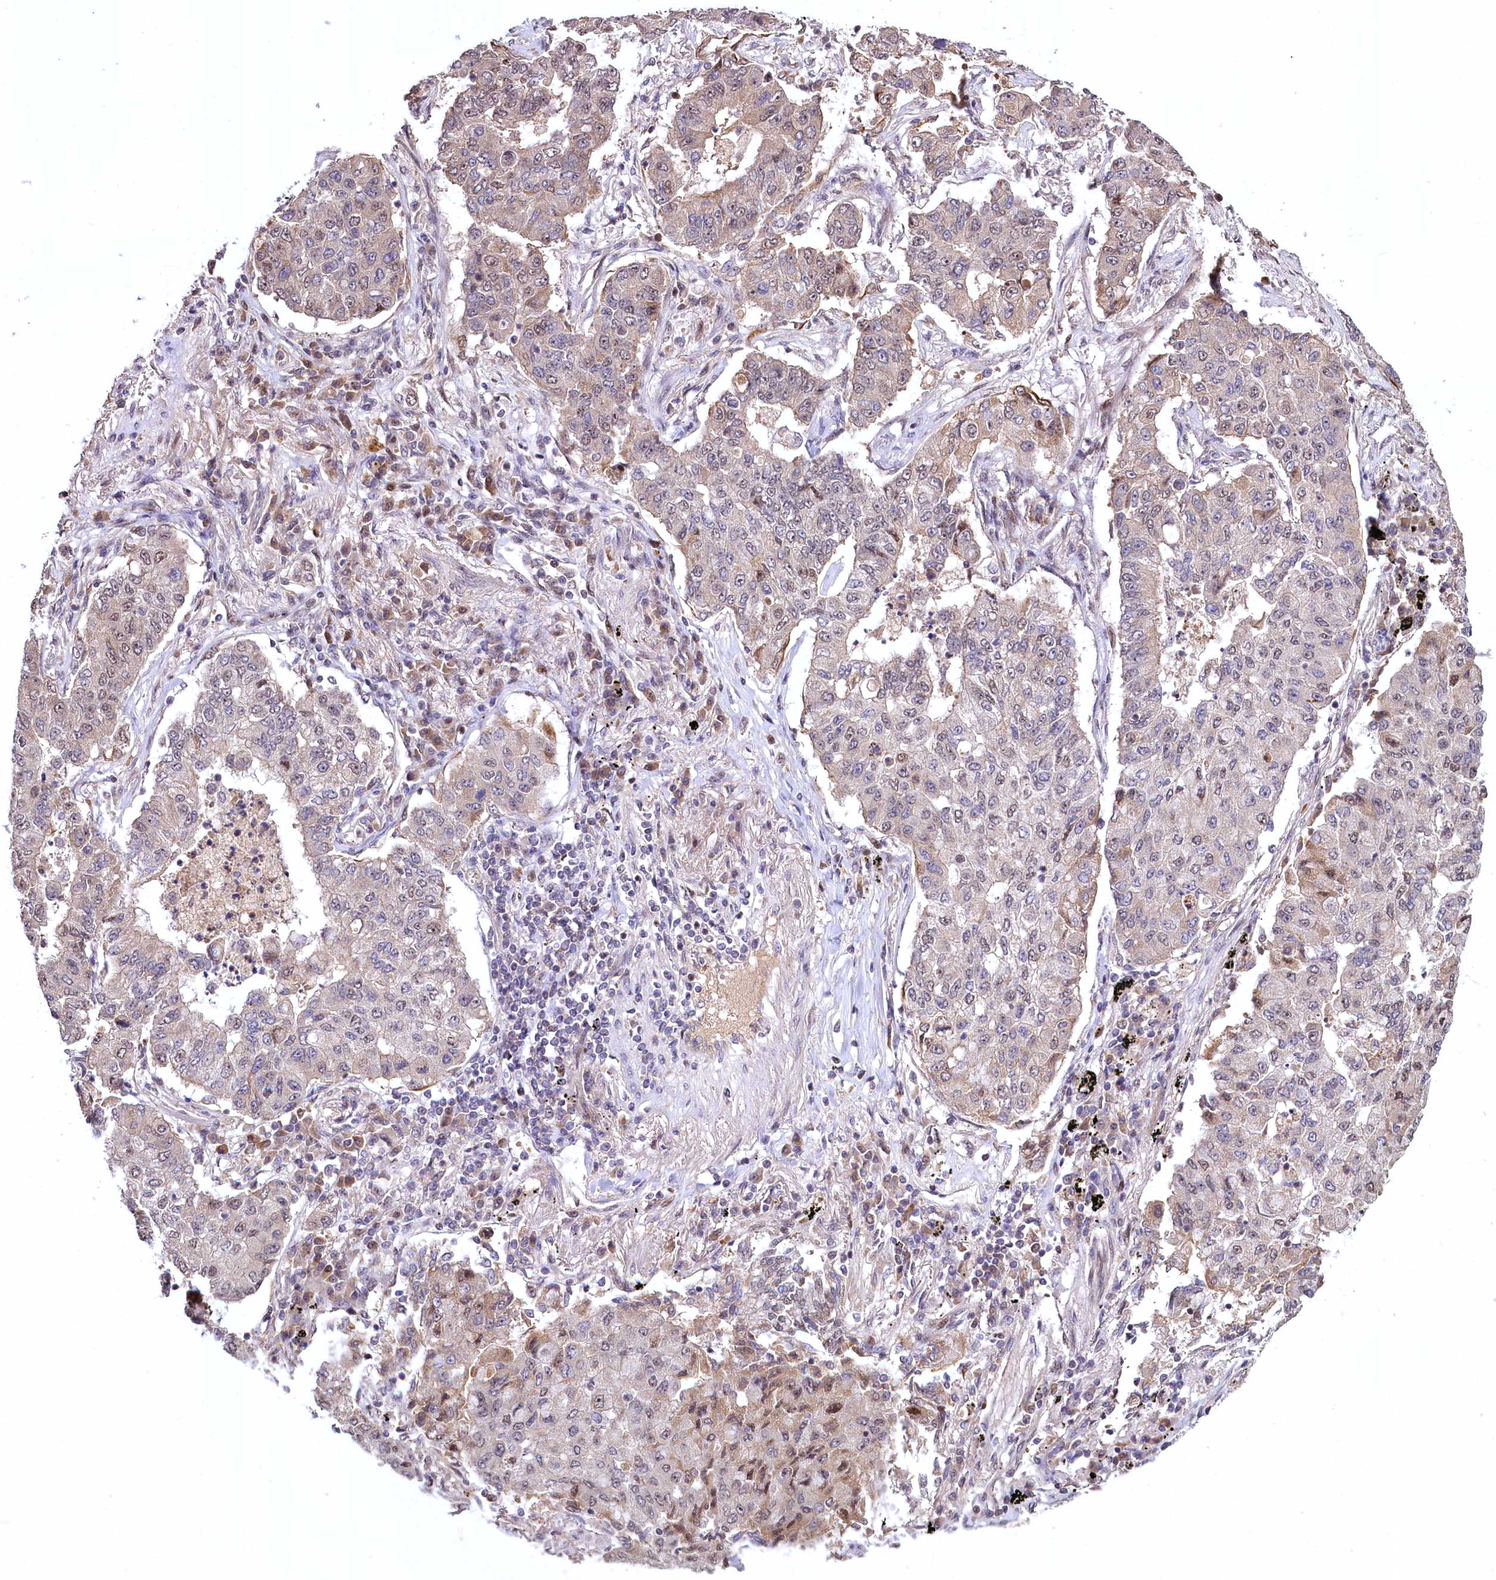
{"staining": {"intensity": "weak", "quantity": "<25%", "location": "cytoplasmic/membranous,nuclear"}, "tissue": "lung cancer", "cell_type": "Tumor cells", "image_type": "cancer", "snomed": [{"axis": "morphology", "description": "Squamous cell carcinoma, NOS"}, {"axis": "topography", "description": "Lung"}], "caption": "A photomicrograph of human squamous cell carcinoma (lung) is negative for staining in tumor cells. The staining was performed using DAB (3,3'-diaminobenzidine) to visualize the protein expression in brown, while the nuclei were stained in blue with hematoxylin (Magnification: 20x).", "gene": "N4BP2L1", "patient": {"sex": "male", "age": 74}}